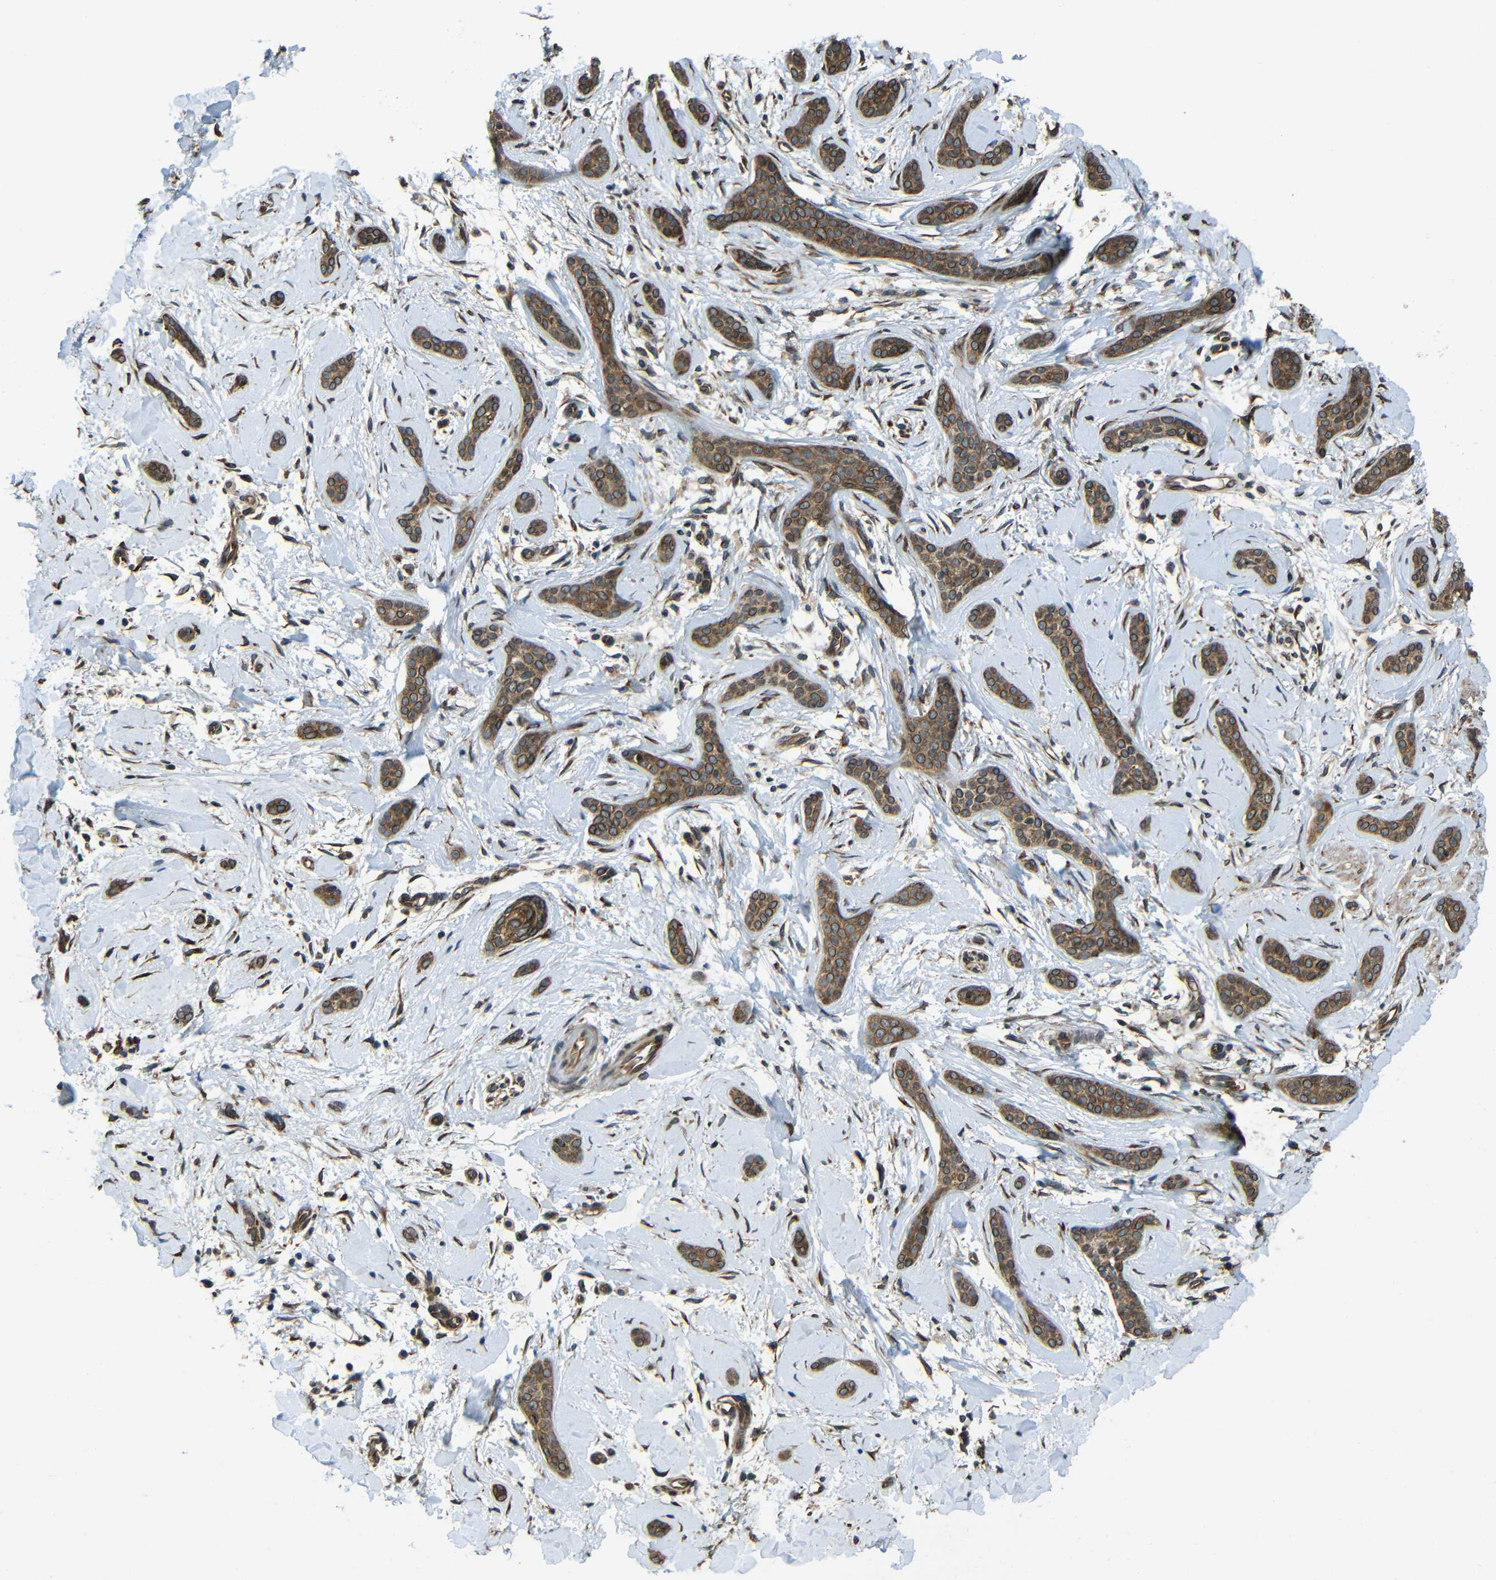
{"staining": {"intensity": "moderate", "quantity": ">75%", "location": "cytoplasmic/membranous"}, "tissue": "skin cancer", "cell_type": "Tumor cells", "image_type": "cancer", "snomed": [{"axis": "morphology", "description": "Basal cell carcinoma"}, {"axis": "morphology", "description": "Adnexal tumor, benign"}, {"axis": "topography", "description": "Skin"}], "caption": "About >75% of tumor cells in basal cell carcinoma (skin) show moderate cytoplasmic/membranous protein expression as visualized by brown immunohistochemical staining.", "gene": "VAPB", "patient": {"sex": "female", "age": 42}}